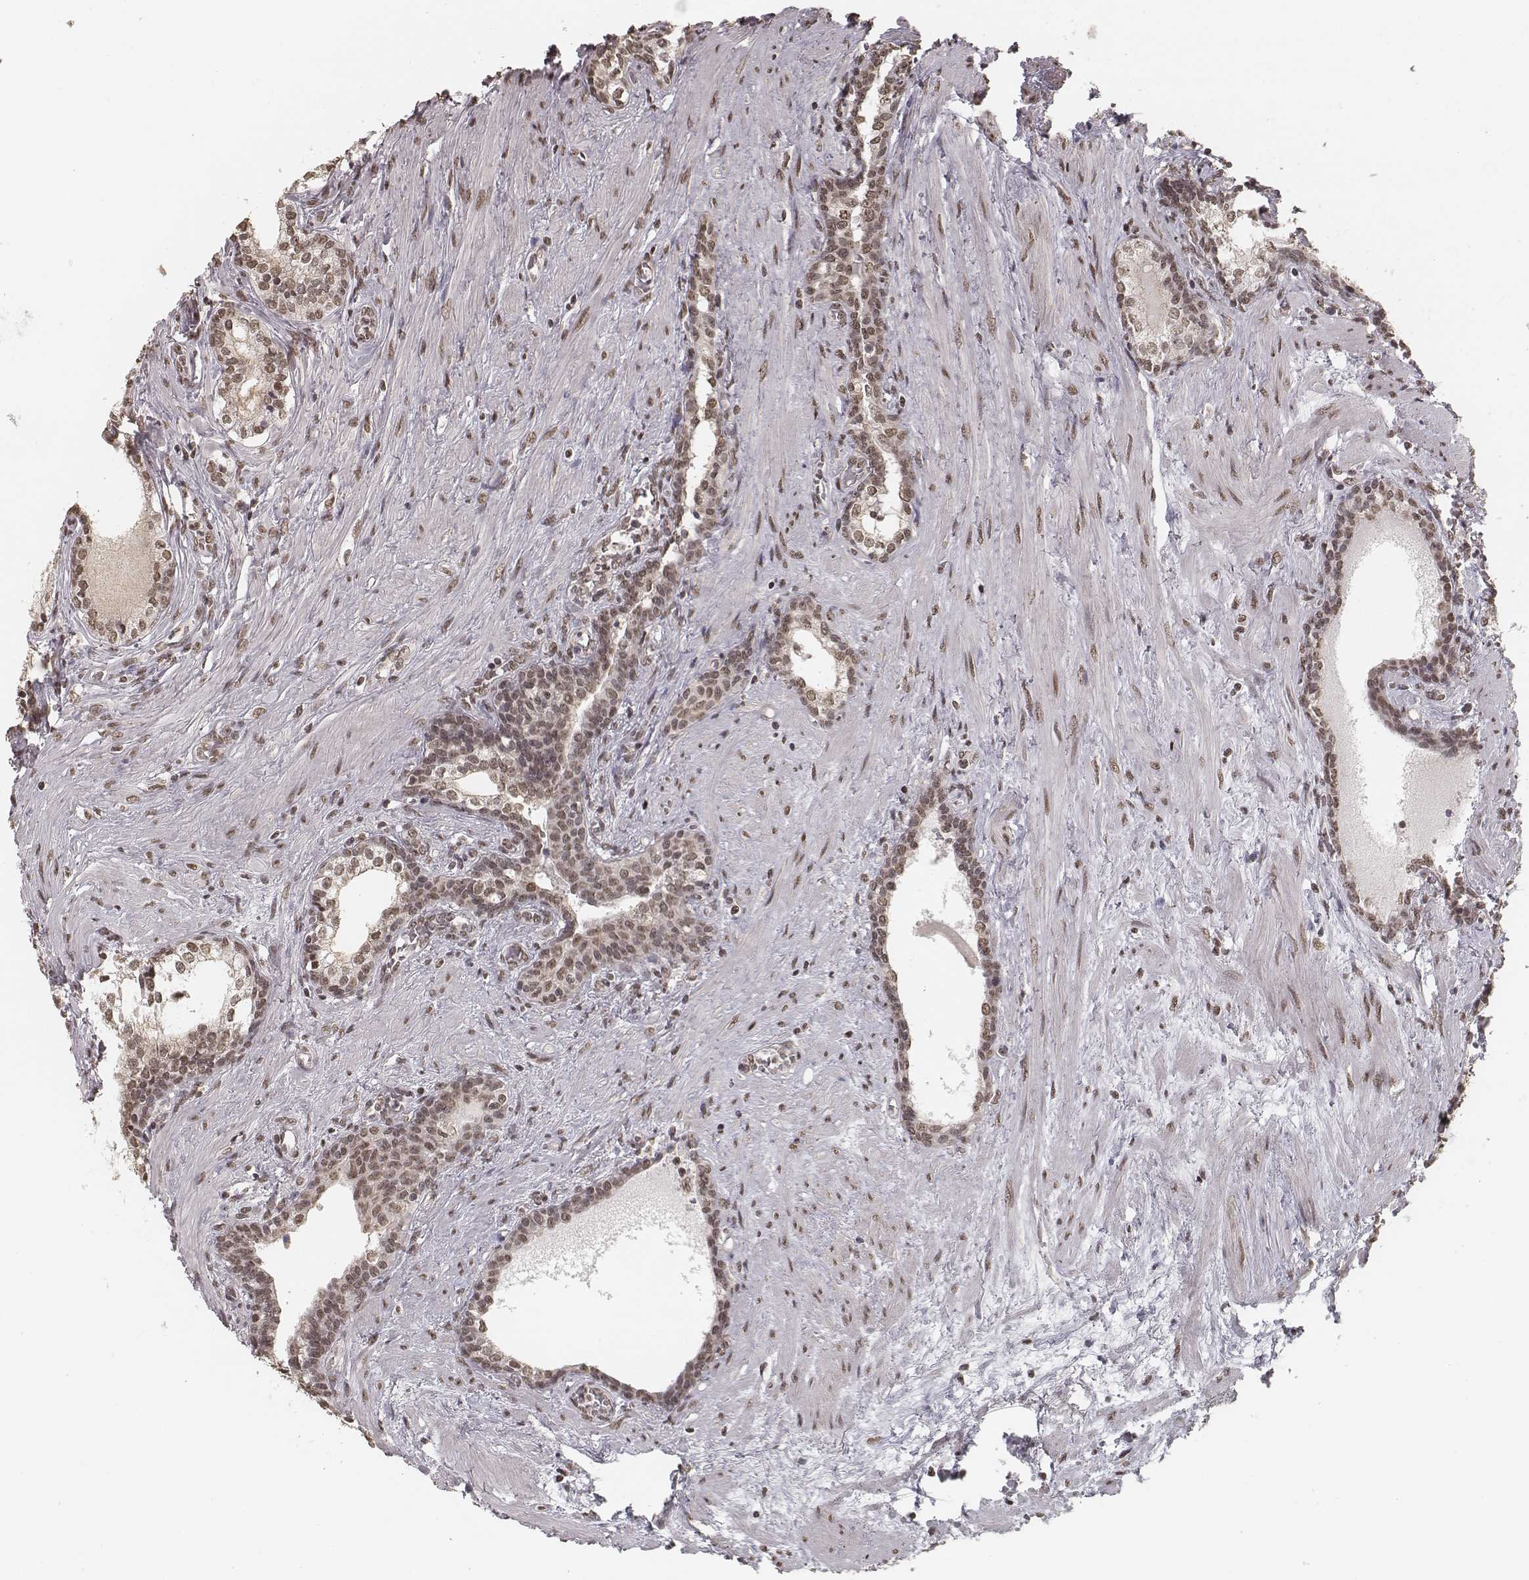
{"staining": {"intensity": "weak", "quantity": ">75%", "location": "nuclear"}, "tissue": "prostate cancer", "cell_type": "Tumor cells", "image_type": "cancer", "snomed": [{"axis": "morphology", "description": "Adenocarcinoma, NOS"}, {"axis": "morphology", "description": "Adenocarcinoma, High grade"}, {"axis": "topography", "description": "Prostate"}], "caption": "A high-resolution image shows immunohistochemistry (IHC) staining of prostate high-grade adenocarcinoma, which exhibits weak nuclear staining in about >75% of tumor cells. The staining was performed using DAB to visualize the protein expression in brown, while the nuclei were stained in blue with hematoxylin (Magnification: 20x).", "gene": "HMGA2", "patient": {"sex": "male", "age": 61}}